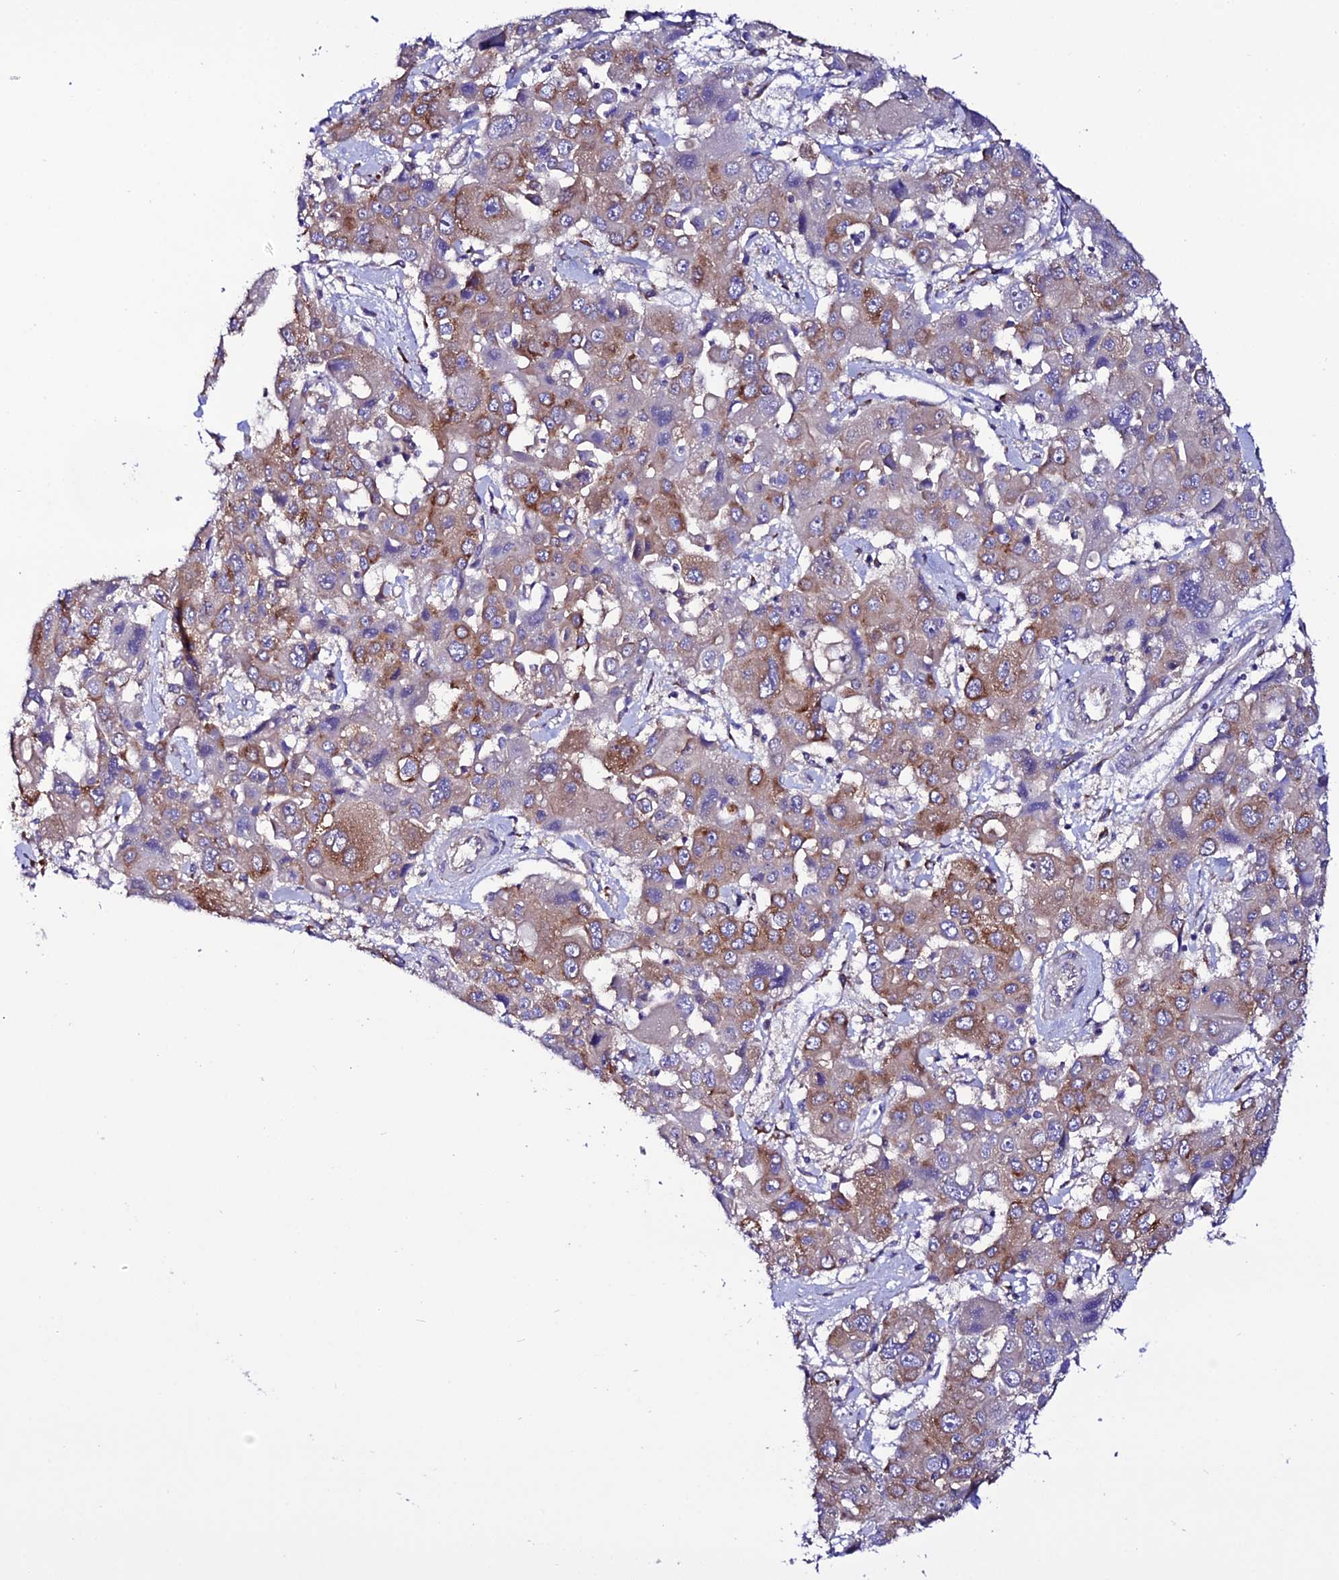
{"staining": {"intensity": "moderate", "quantity": ">75%", "location": "cytoplasmic/membranous"}, "tissue": "liver cancer", "cell_type": "Tumor cells", "image_type": "cancer", "snomed": [{"axis": "morphology", "description": "Cholangiocarcinoma"}, {"axis": "topography", "description": "Liver"}], "caption": "Immunohistochemistry histopathology image of neoplastic tissue: human liver cancer stained using IHC shows medium levels of moderate protein expression localized specifically in the cytoplasmic/membranous of tumor cells, appearing as a cytoplasmic/membranous brown color.", "gene": "EEF1G", "patient": {"sex": "male", "age": 67}}